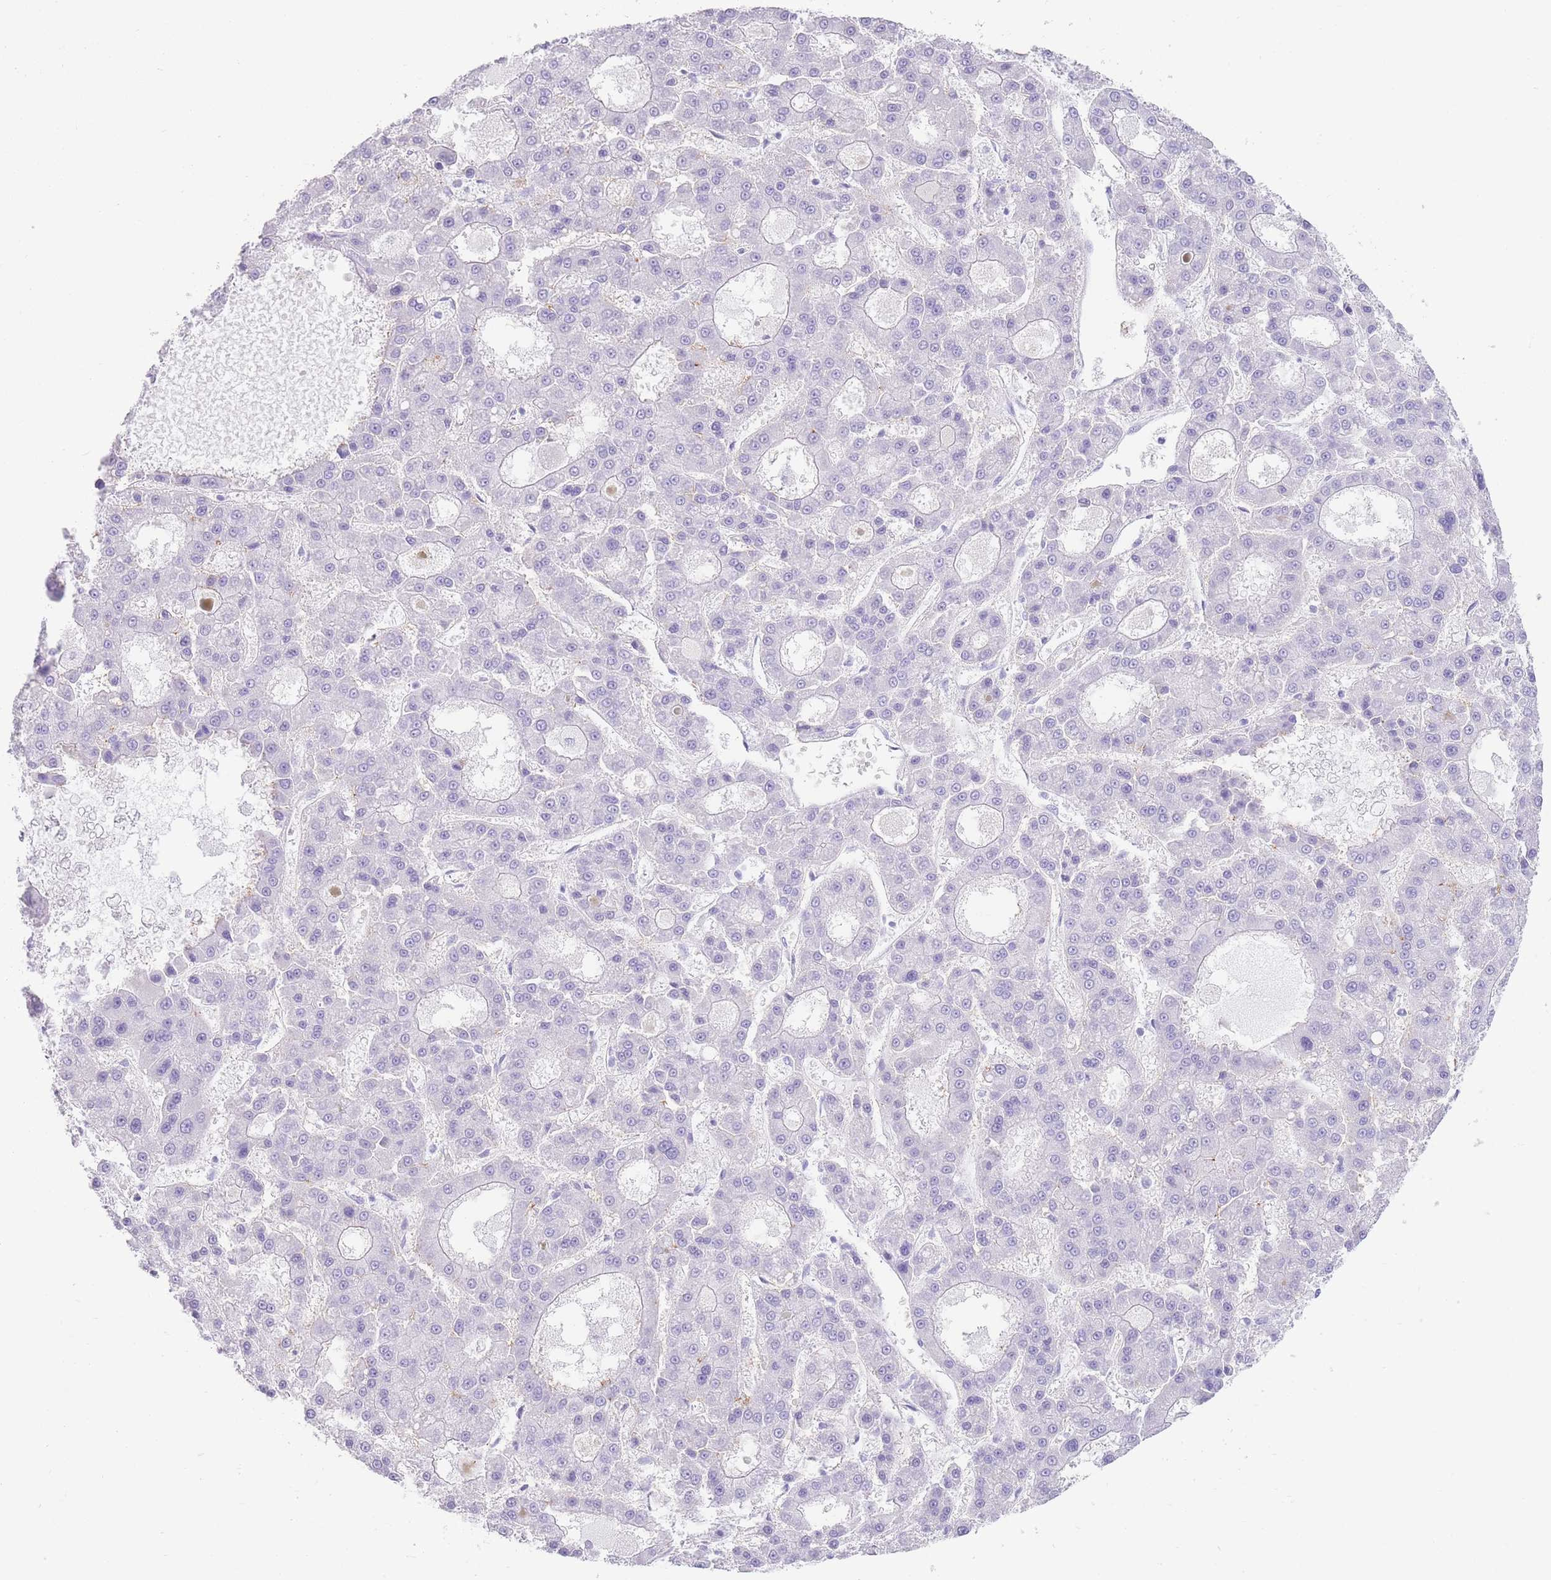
{"staining": {"intensity": "negative", "quantity": "none", "location": "none"}, "tissue": "liver cancer", "cell_type": "Tumor cells", "image_type": "cancer", "snomed": [{"axis": "morphology", "description": "Carcinoma, Hepatocellular, NOS"}, {"axis": "topography", "description": "Liver"}], "caption": "Hepatocellular carcinoma (liver) stained for a protein using immunohistochemistry reveals no staining tumor cells.", "gene": "ELOA2", "patient": {"sex": "male", "age": 70}}